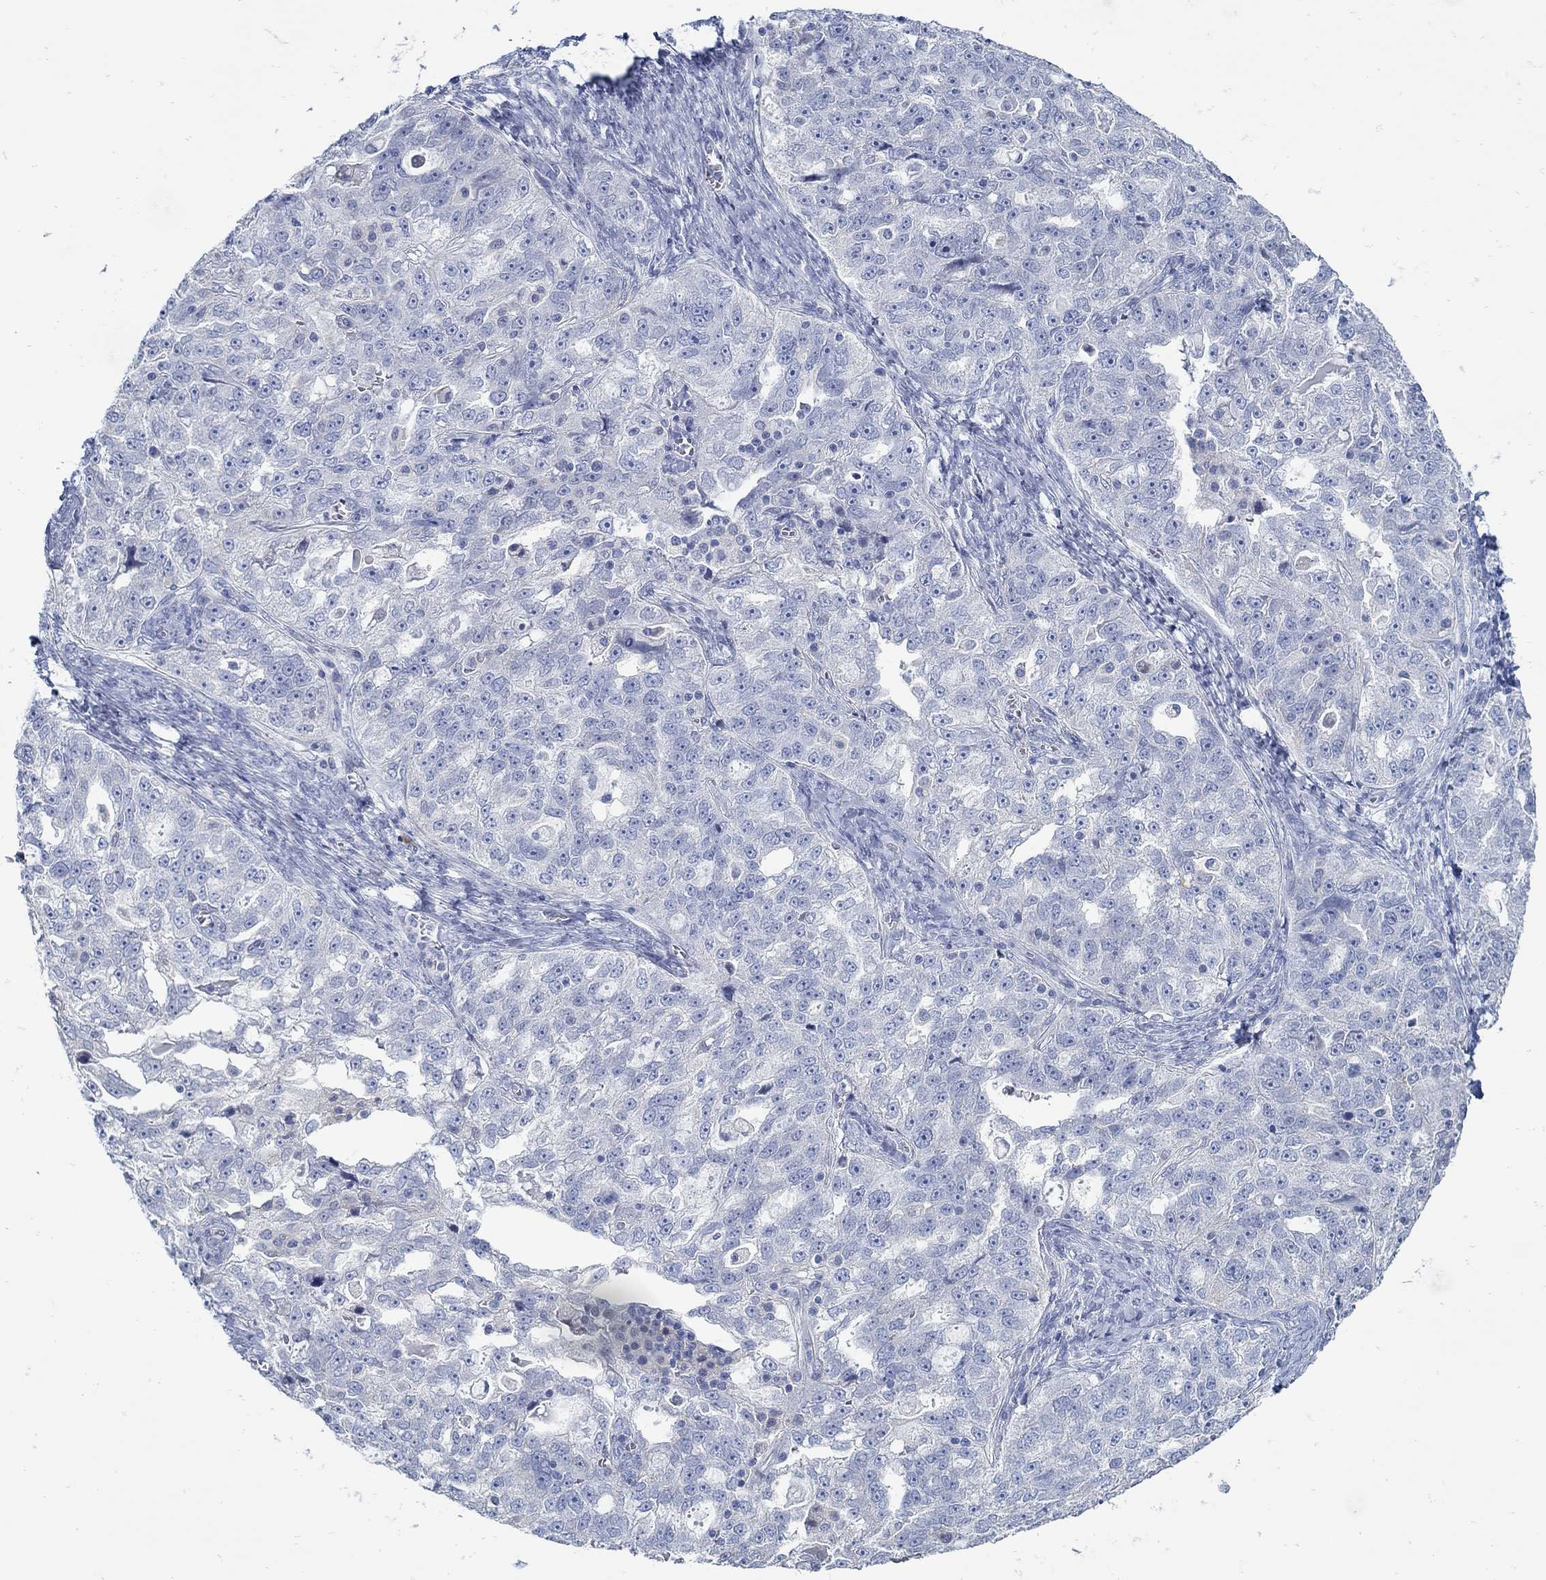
{"staining": {"intensity": "negative", "quantity": "none", "location": "none"}, "tissue": "ovarian cancer", "cell_type": "Tumor cells", "image_type": "cancer", "snomed": [{"axis": "morphology", "description": "Cystadenocarcinoma, serous, NOS"}, {"axis": "topography", "description": "Ovary"}], "caption": "IHC of ovarian serous cystadenocarcinoma demonstrates no positivity in tumor cells.", "gene": "ZFAND4", "patient": {"sex": "female", "age": 51}}